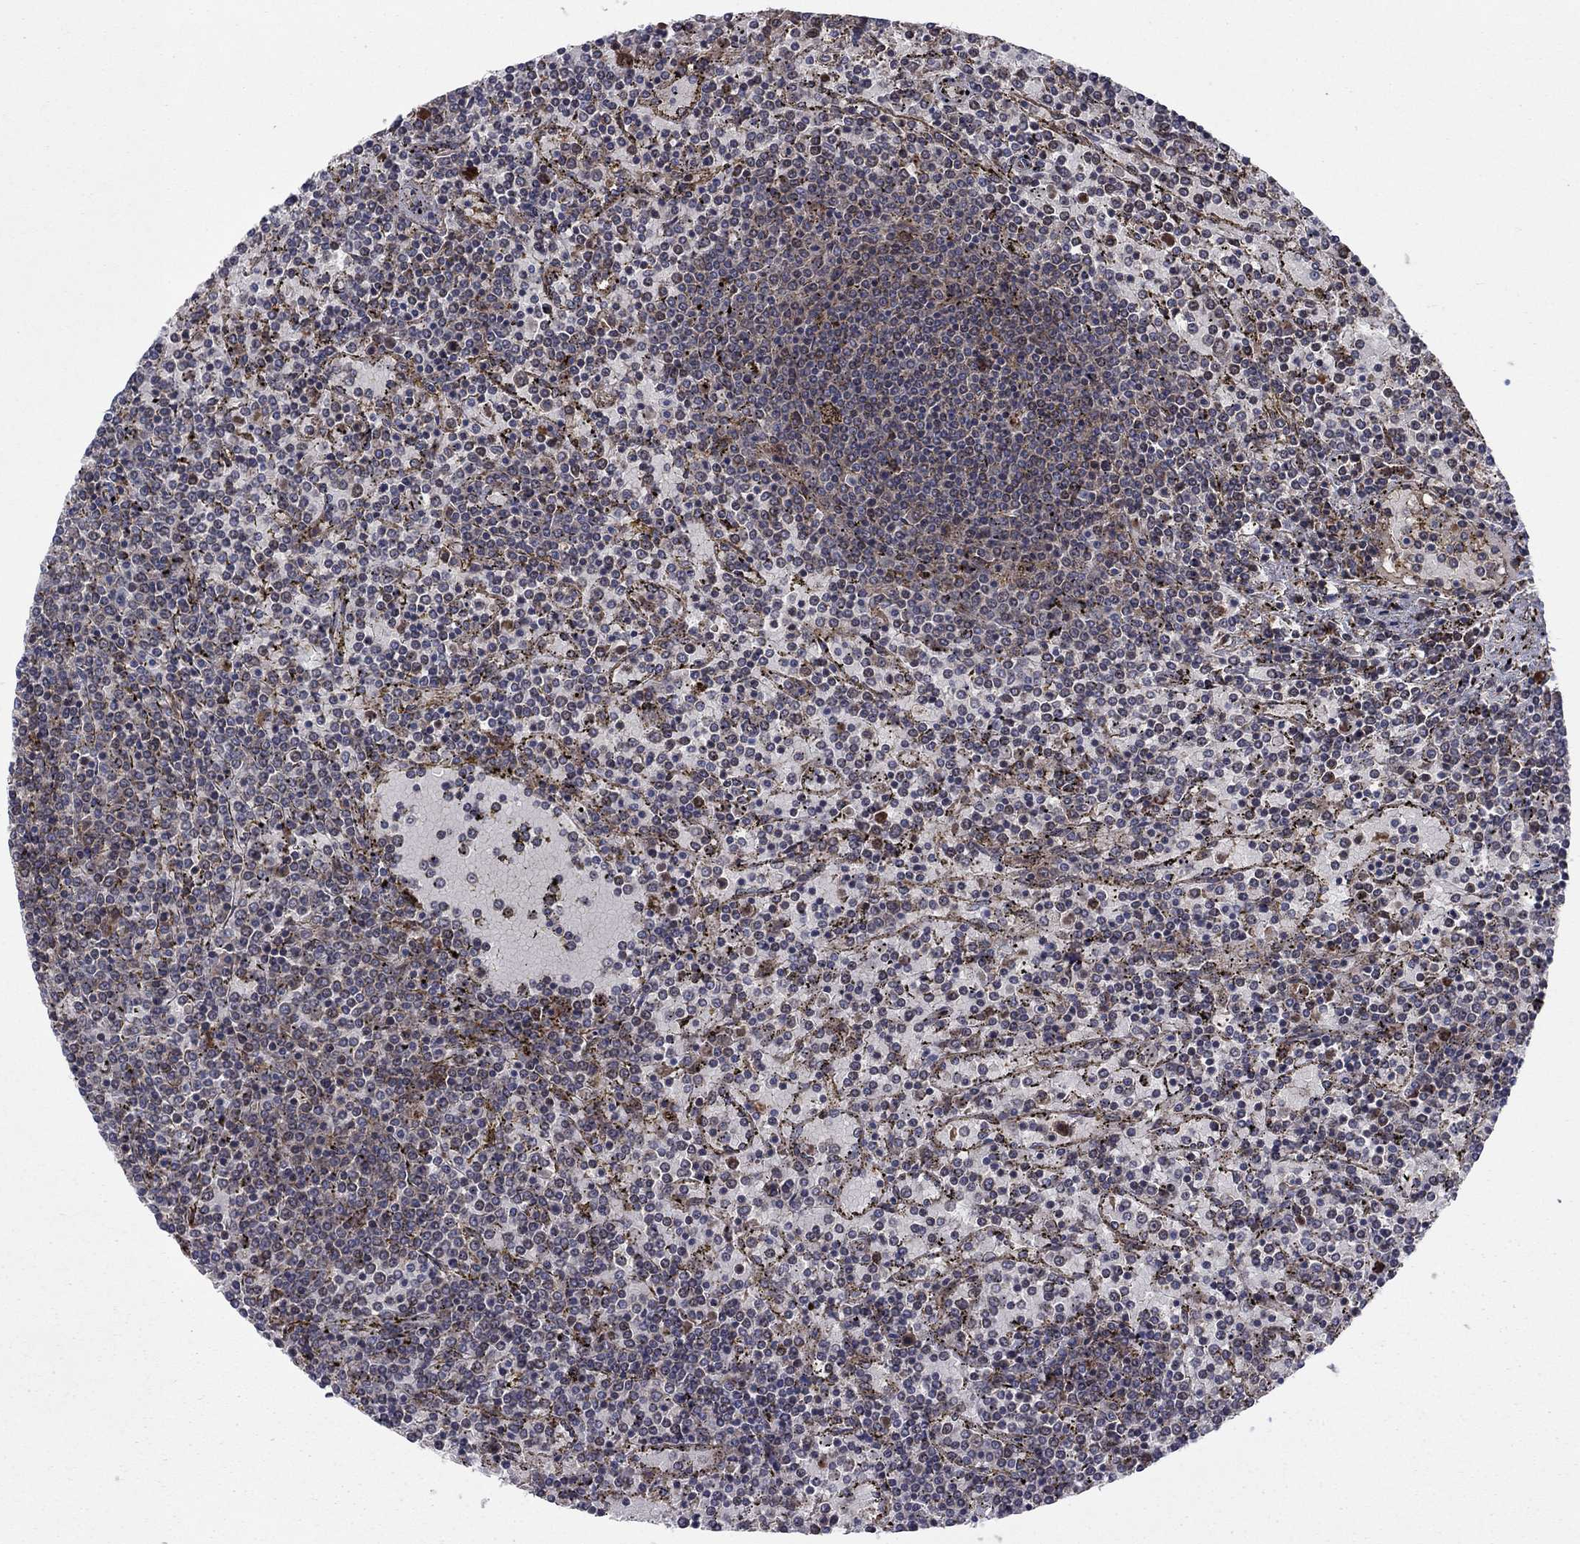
{"staining": {"intensity": "negative", "quantity": "none", "location": "none"}, "tissue": "lymphoma", "cell_type": "Tumor cells", "image_type": "cancer", "snomed": [{"axis": "morphology", "description": "Malignant lymphoma, non-Hodgkin's type, Low grade"}, {"axis": "topography", "description": "Spleen"}], "caption": "Tumor cells show no significant protein expression in low-grade malignant lymphoma, non-Hodgkin's type.", "gene": "MEA1", "patient": {"sex": "female", "age": 77}}